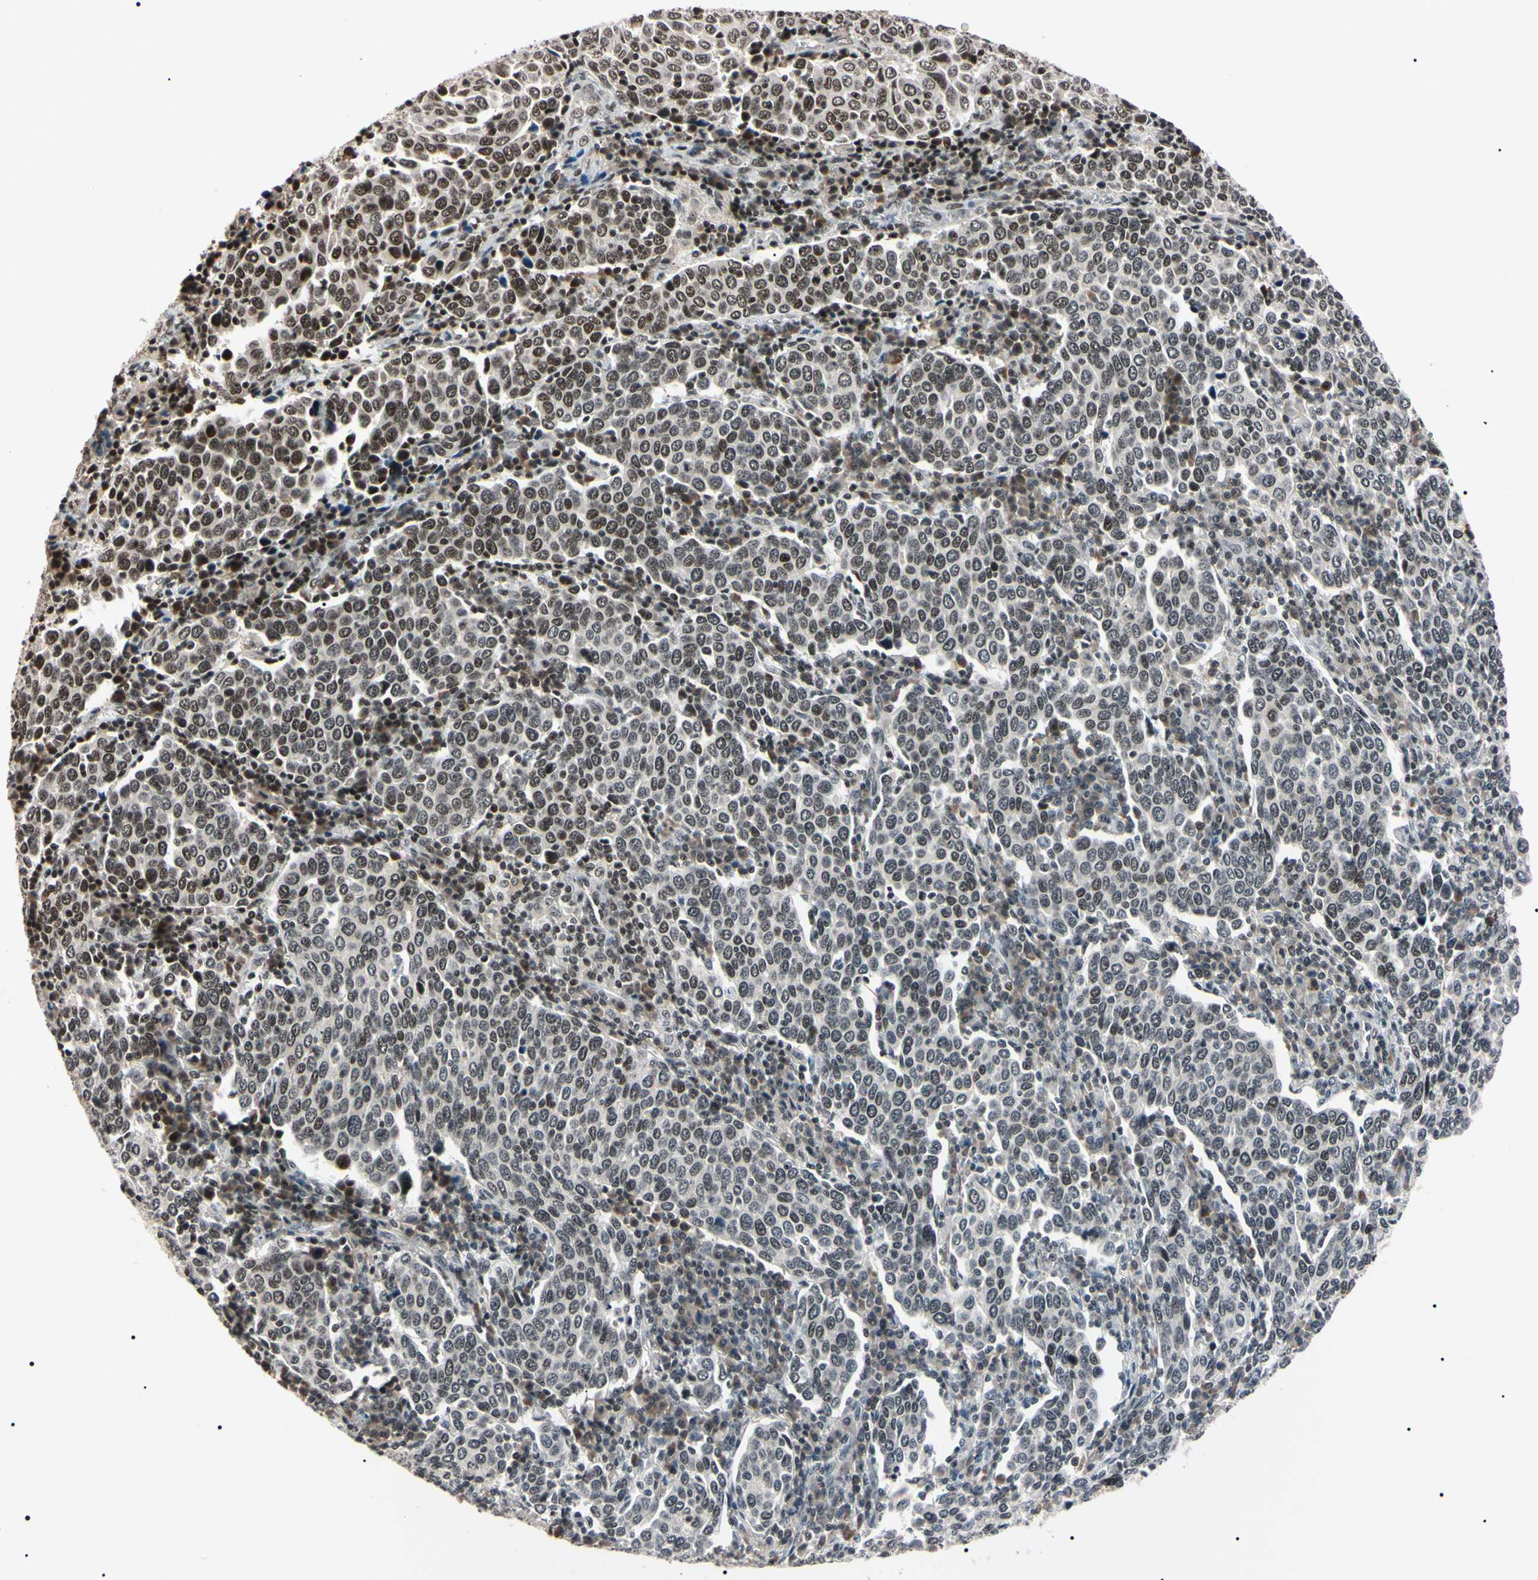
{"staining": {"intensity": "moderate", "quantity": "<25%", "location": "nuclear"}, "tissue": "cervical cancer", "cell_type": "Tumor cells", "image_type": "cancer", "snomed": [{"axis": "morphology", "description": "Squamous cell carcinoma, NOS"}, {"axis": "topography", "description": "Cervix"}], "caption": "An immunohistochemistry (IHC) histopathology image of neoplastic tissue is shown. Protein staining in brown labels moderate nuclear positivity in cervical squamous cell carcinoma within tumor cells.", "gene": "YY1", "patient": {"sex": "female", "age": 40}}